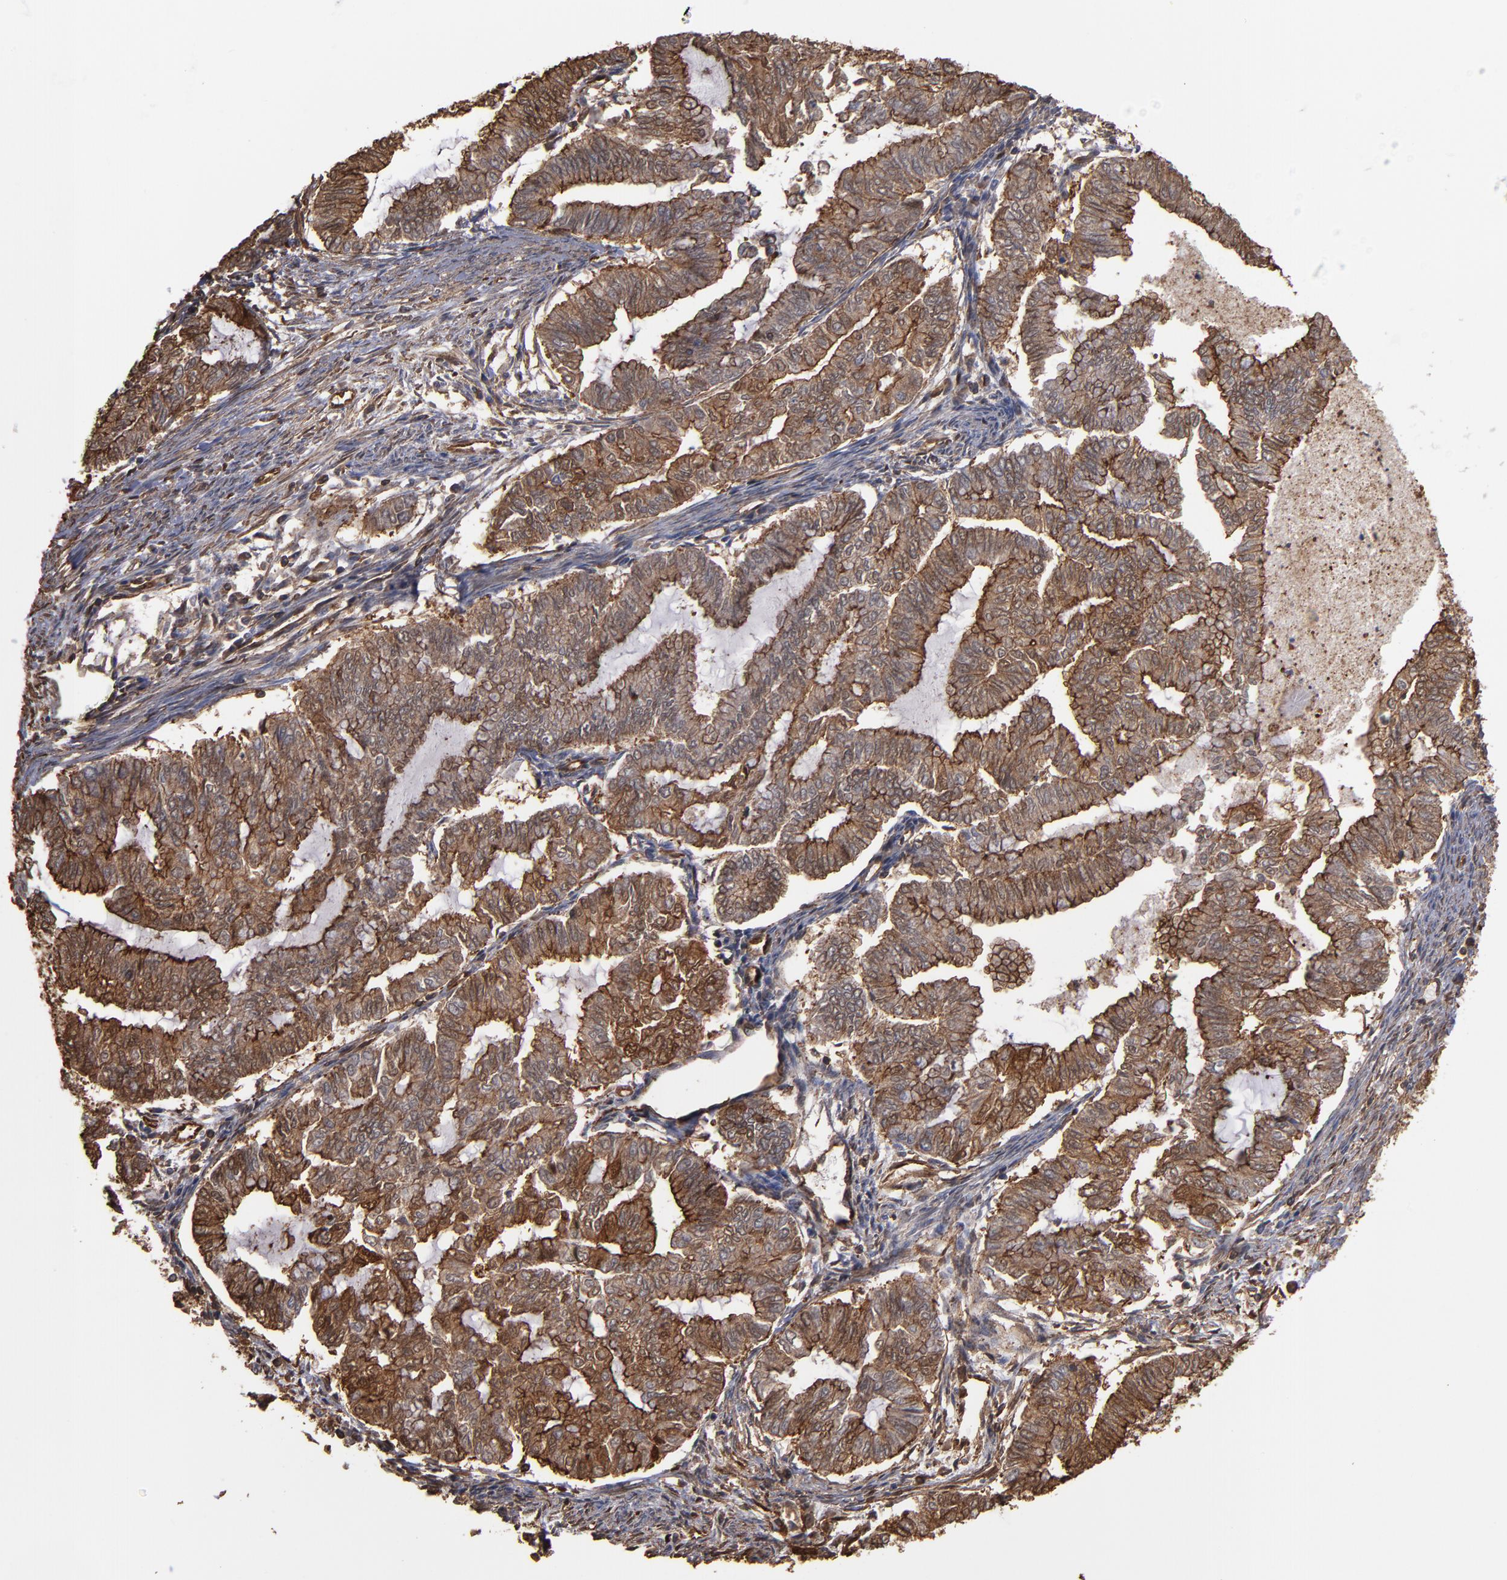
{"staining": {"intensity": "moderate", "quantity": ">75%", "location": "cytoplasmic/membranous"}, "tissue": "endometrial cancer", "cell_type": "Tumor cells", "image_type": "cancer", "snomed": [{"axis": "morphology", "description": "Adenocarcinoma, NOS"}, {"axis": "topography", "description": "Endometrium"}], "caption": "A brown stain labels moderate cytoplasmic/membranous expression of a protein in endometrial adenocarcinoma tumor cells.", "gene": "ACTN4", "patient": {"sex": "female", "age": 79}}